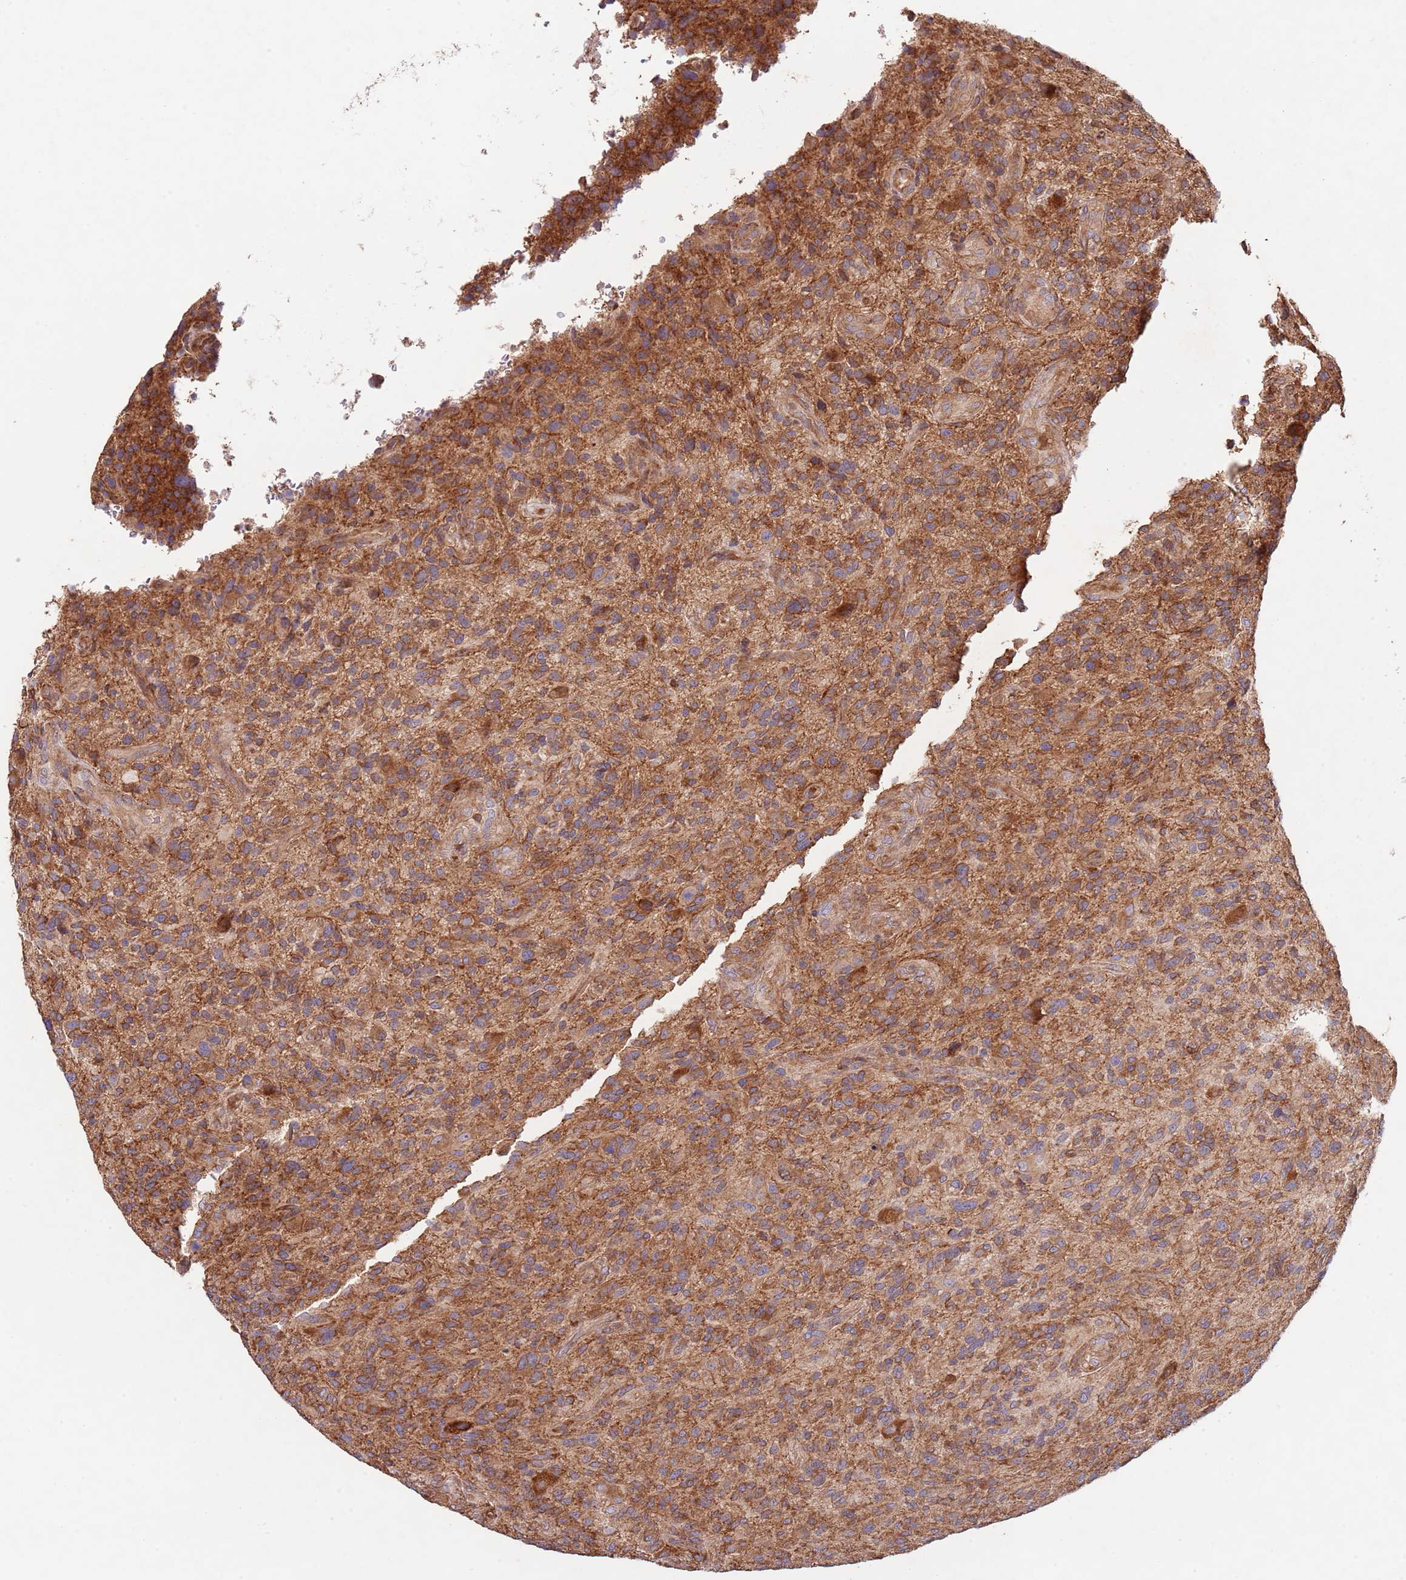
{"staining": {"intensity": "moderate", "quantity": ">75%", "location": "cytoplasmic/membranous"}, "tissue": "glioma", "cell_type": "Tumor cells", "image_type": "cancer", "snomed": [{"axis": "morphology", "description": "Glioma, malignant, High grade"}, {"axis": "topography", "description": "Brain"}], "caption": "This is an image of immunohistochemistry (IHC) staining of glioma, which shows moderate staining in the cytoplasmic/membranous of tumor cells.", "gene": "RNF19B", "patient": {"sex": "male", "age": 47}}